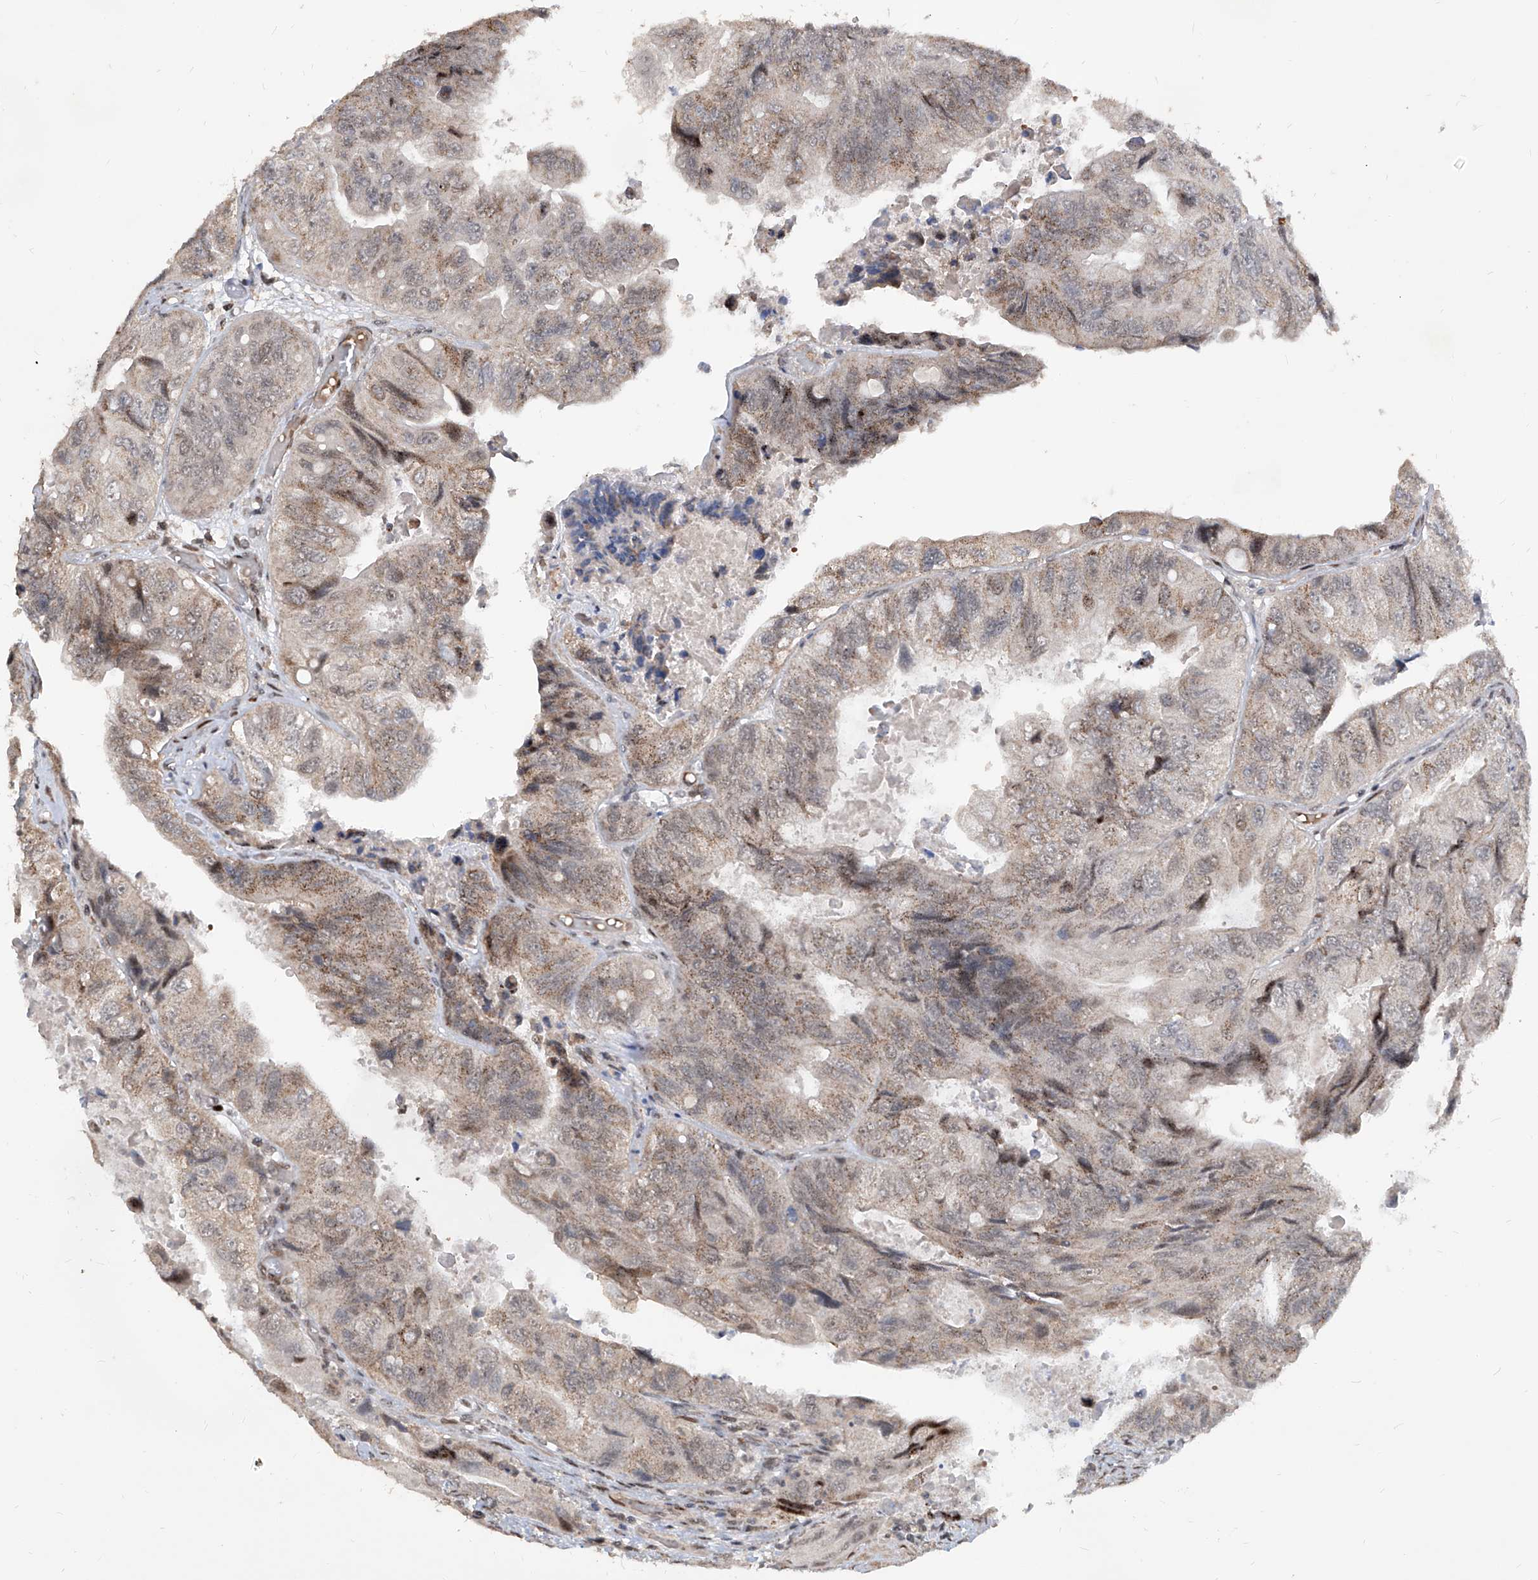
{"staining": {"intensity": "weak", "quantity": "25%-75%", "location": "cytoplasmic/membranous,nuclear"}, "tissue": "colorectal cancer", "cell_type": "Tumor cells", "image_type": "cancer", "snomed": [{"axis": "morphology", "description": "Adenocarcinoma, NOS"}, {"axis": "topography", "description": "Rectum"}], "caption": "Human colorectal cancer stained with a brown dye demonstrates weak cytoplasmic/membranous and nuclear positive expression in approximately 25%-75% of tumor cells.", "gene": "IRF2", "patient": {"sex": "male", "age": 63}}